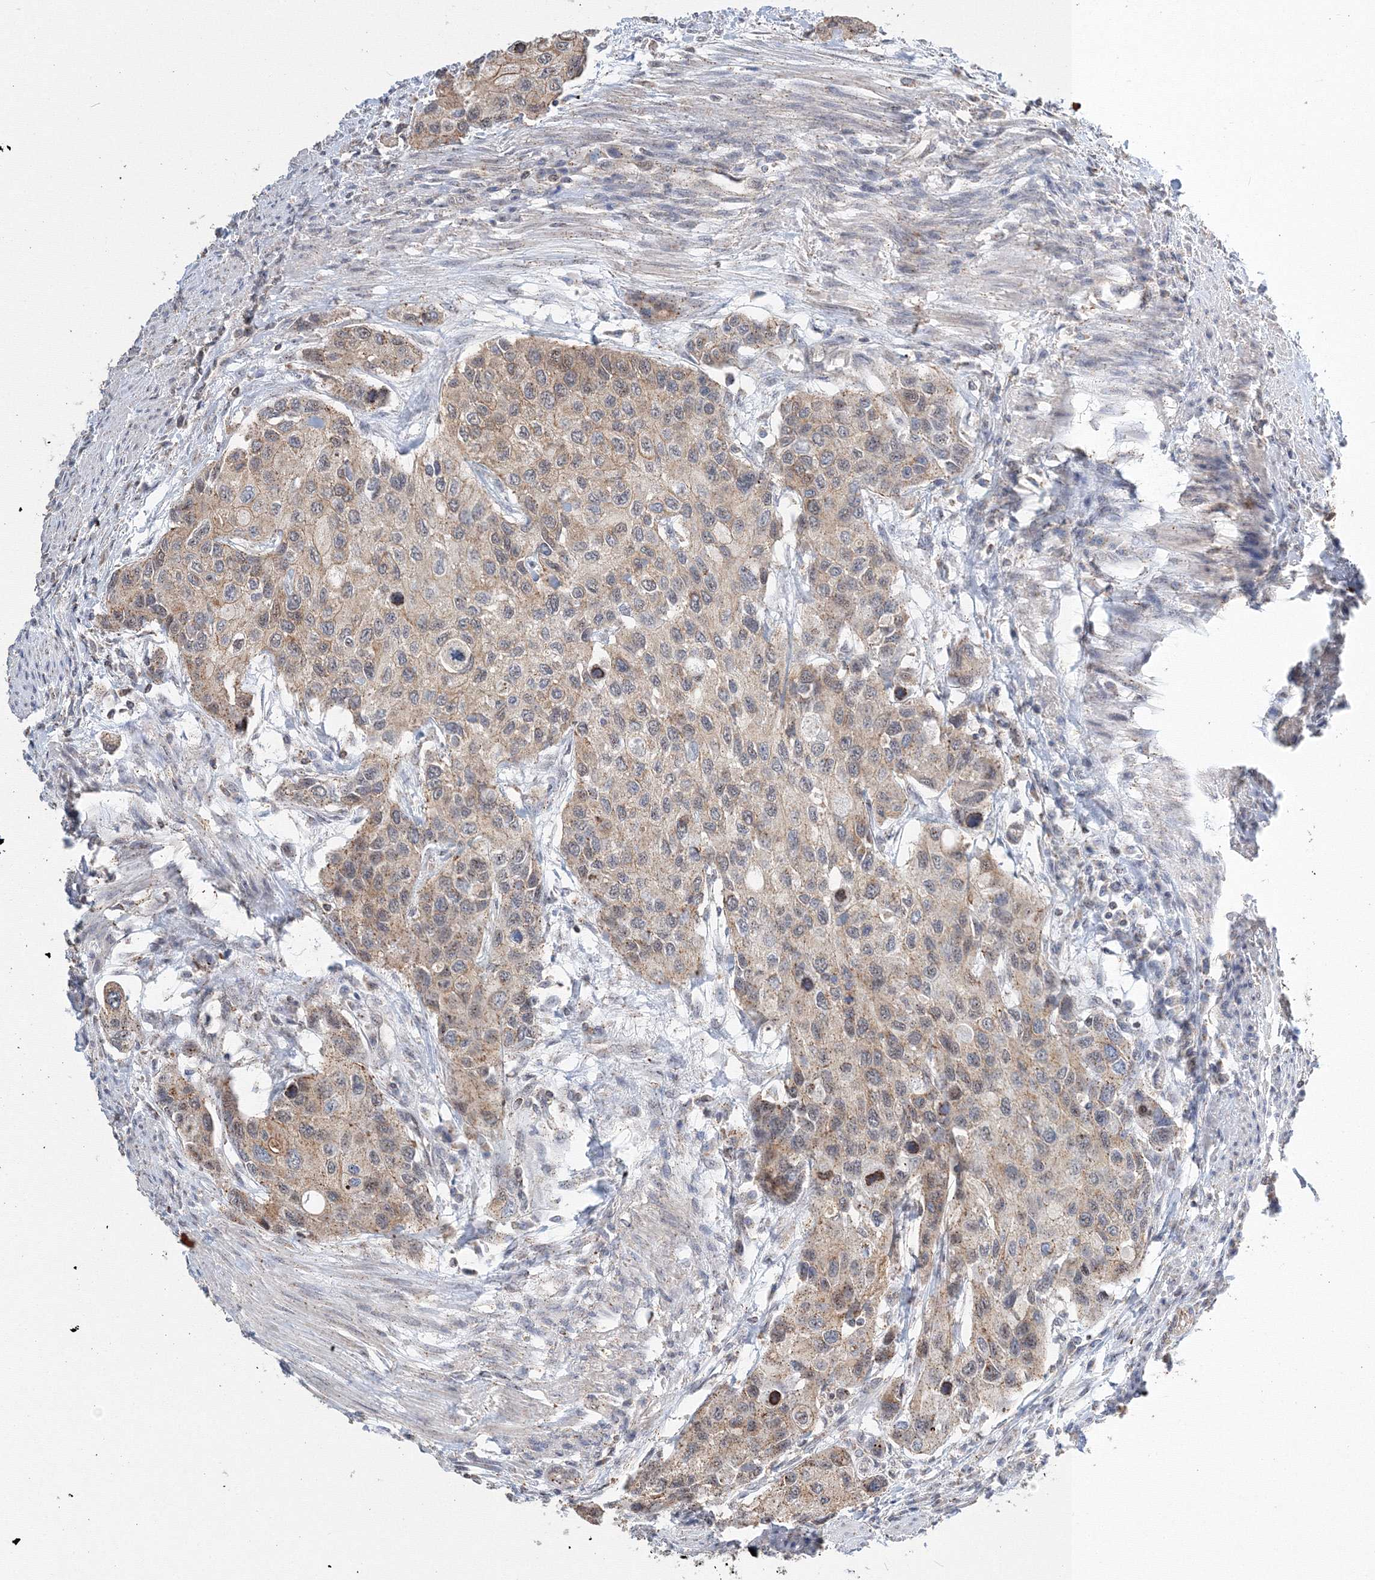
{"staining": {"intensity": "weak", "quantity": ">75%", "location": "cytoplasmic/membranous"}, "tissue": "urothelial cancer", "cell_type": "Tumor cells", "image_type": "cancer", "snomed": [{"axis": "morphology", "description": "Normal tissue, NOS"}, {"axis": "morphology", "description": "Urothelial carcinoma, High grade"}, {"axis": "topography", "description": "Vascular tissue"}, {"axis": "topography", "description": "Urinary bladder"}], "caption": "There is low levels of weak cytoplasmic/membranous expression in tumor cells of urothelial cancer, as demonstrated by immunohistochemical staining (brown color).", "gene": "AASDH", "patient": {"sex": "female", "age": 56}}